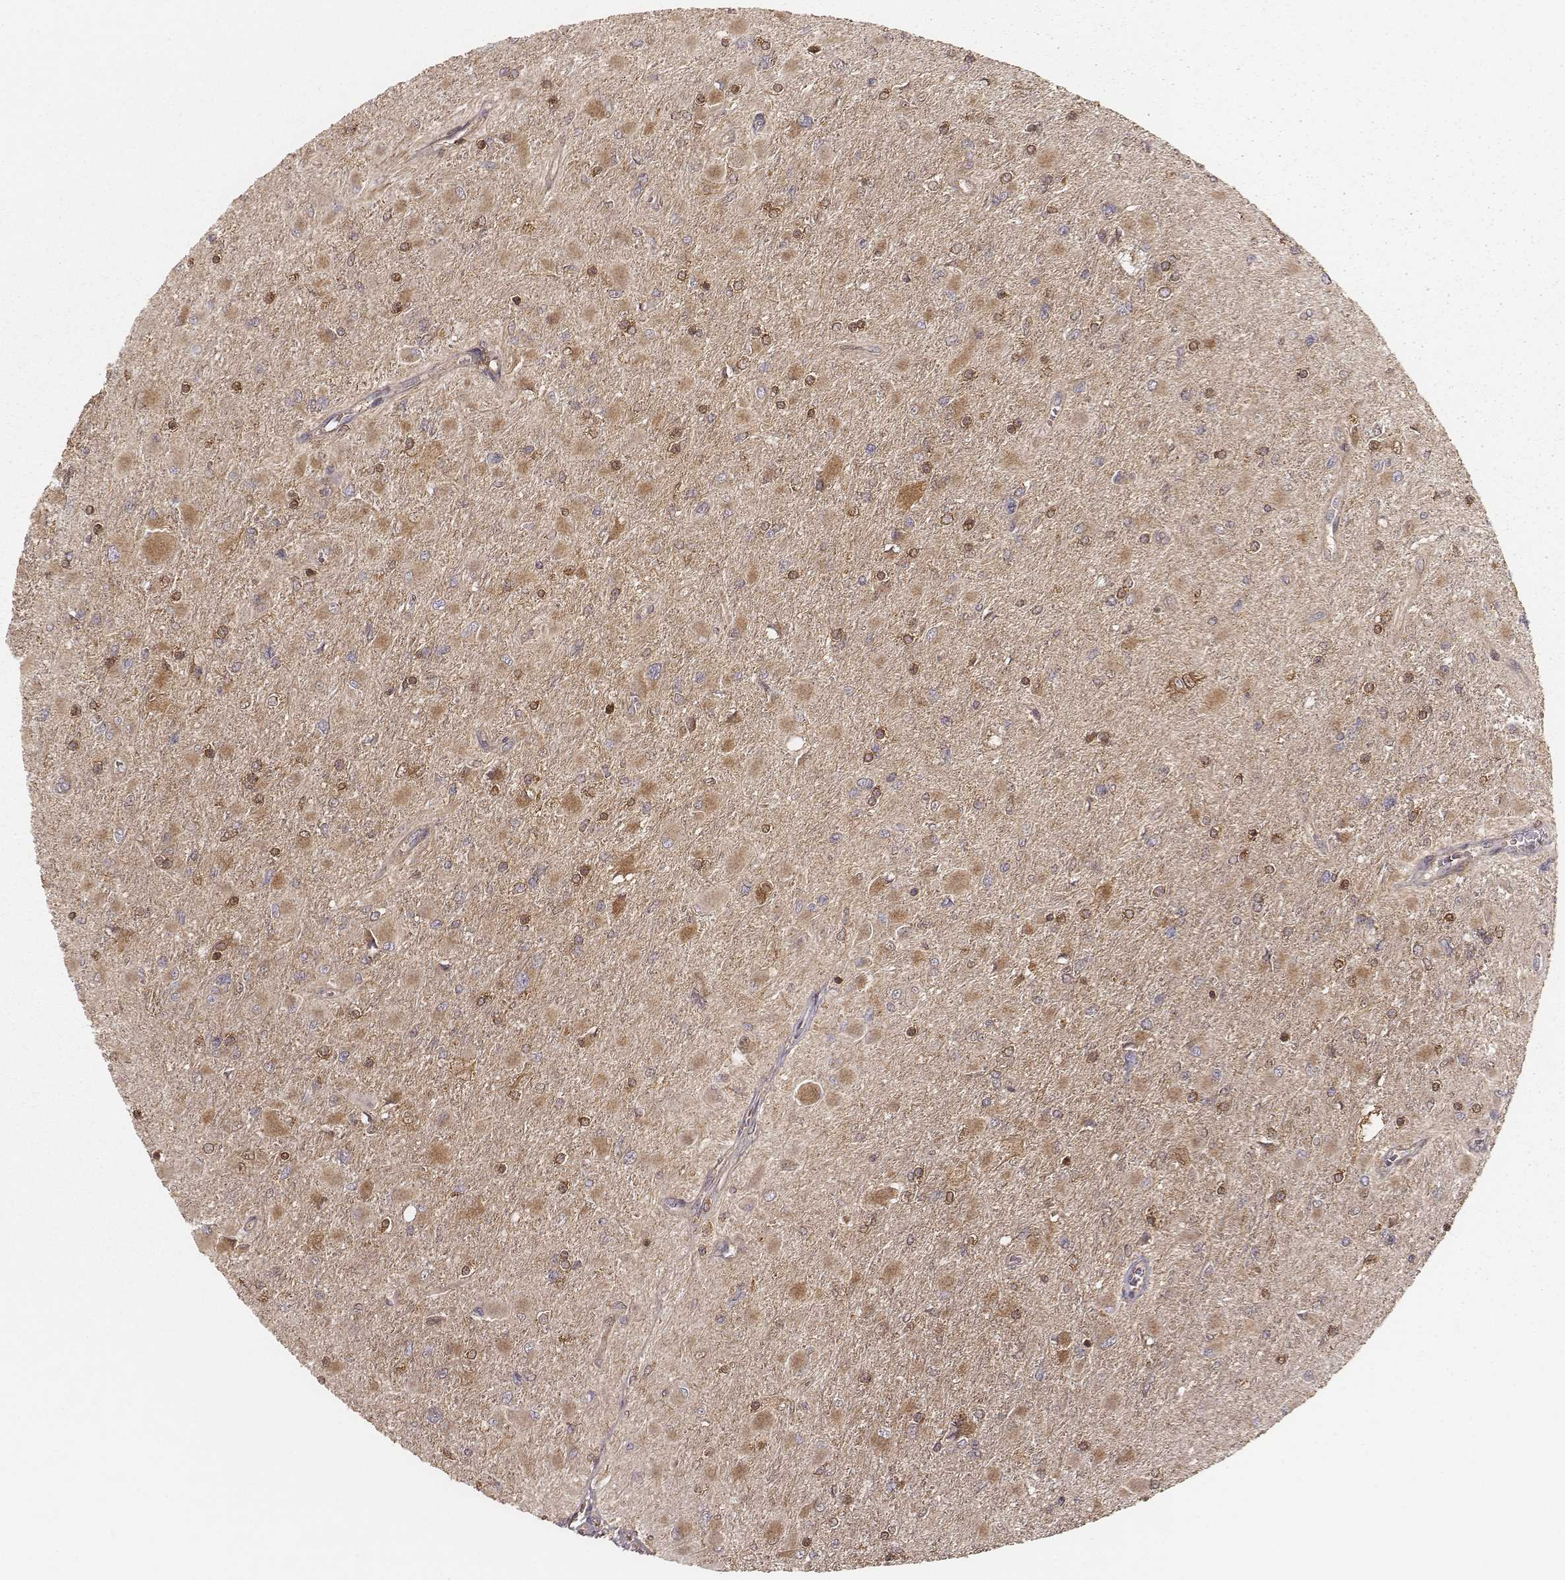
{"staining": {"intensity": "moderate", "quantity": ">75%", "location": "cytoplasmic/membranous"}, "tissue": "glioma", "cell_type": "Tumor cells", "image_type": "cancer", "snomed": [{"axis": "morphology", "description": "Glioma, malignant, High grade"}, {"axis": "topography", "description": "Cerebral cortex"}], "caption": "This is an image of IHC staining of glioma, which shows moderate staining in the cytoplasmic/membranous of tumor cells.", "gene": "CARS1", "patient": {"sex": "female", "age": 36}}